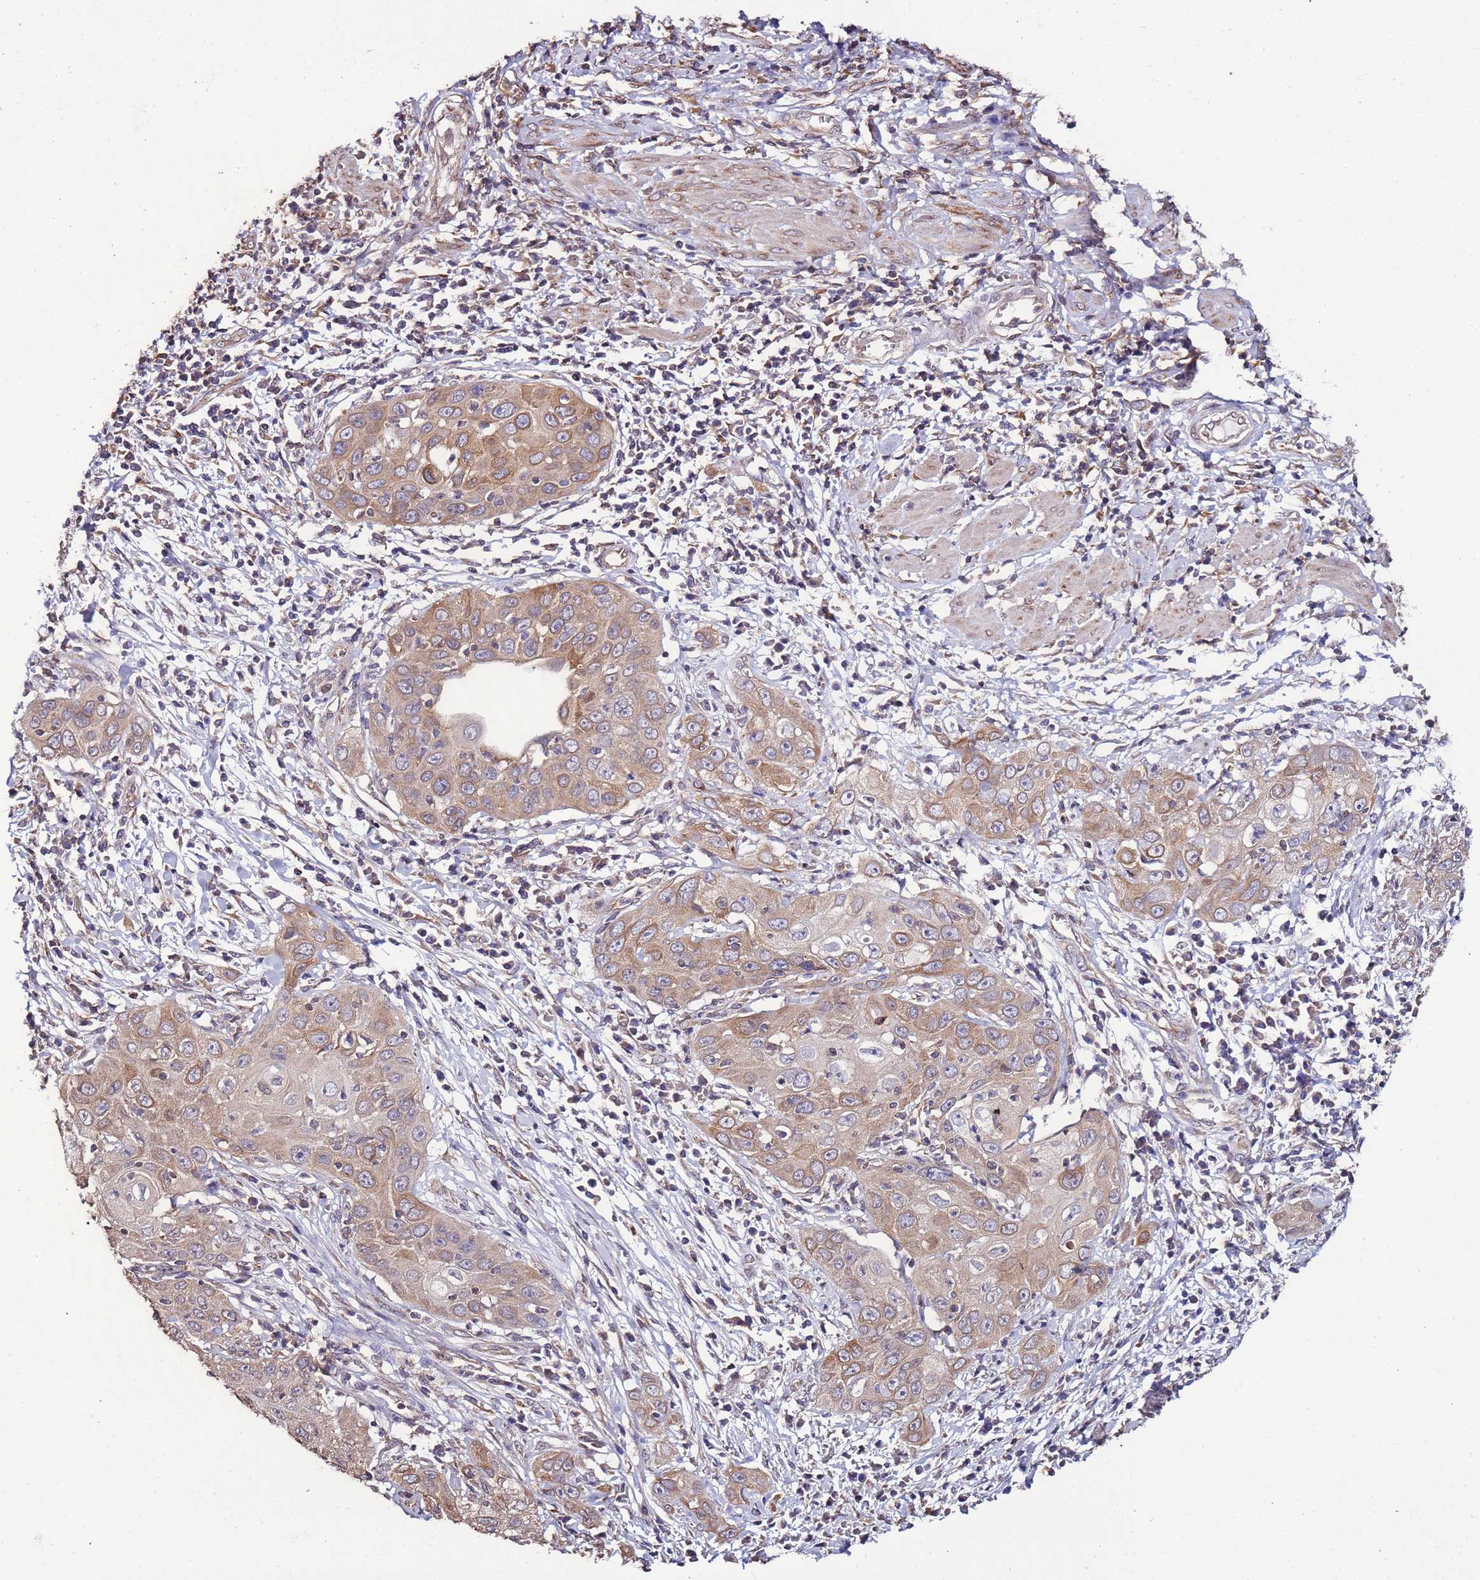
{"staining": {"intensity": "moderate", "quantity": ">75%", "location": "cytoplasmic/membranous"}, "tissue": "cervical cancer", "cell_type": "Tumor cells", "image_type": "cancer", "snomed": [{"axis": "morphology", "description": "Squamous cell carcinoma, NOS"}, {"axis": "topography", "description": "Cervix"}], "caption": "Immunohistochemistry (DAB) staining of cervical squamous cell carcinoma shows moderate cytoplasmic/membranous protein expression in approximately >75% of tumor cells.", "gene": "SLC41A3", "patient": {"sex": "female", "age": 36}}